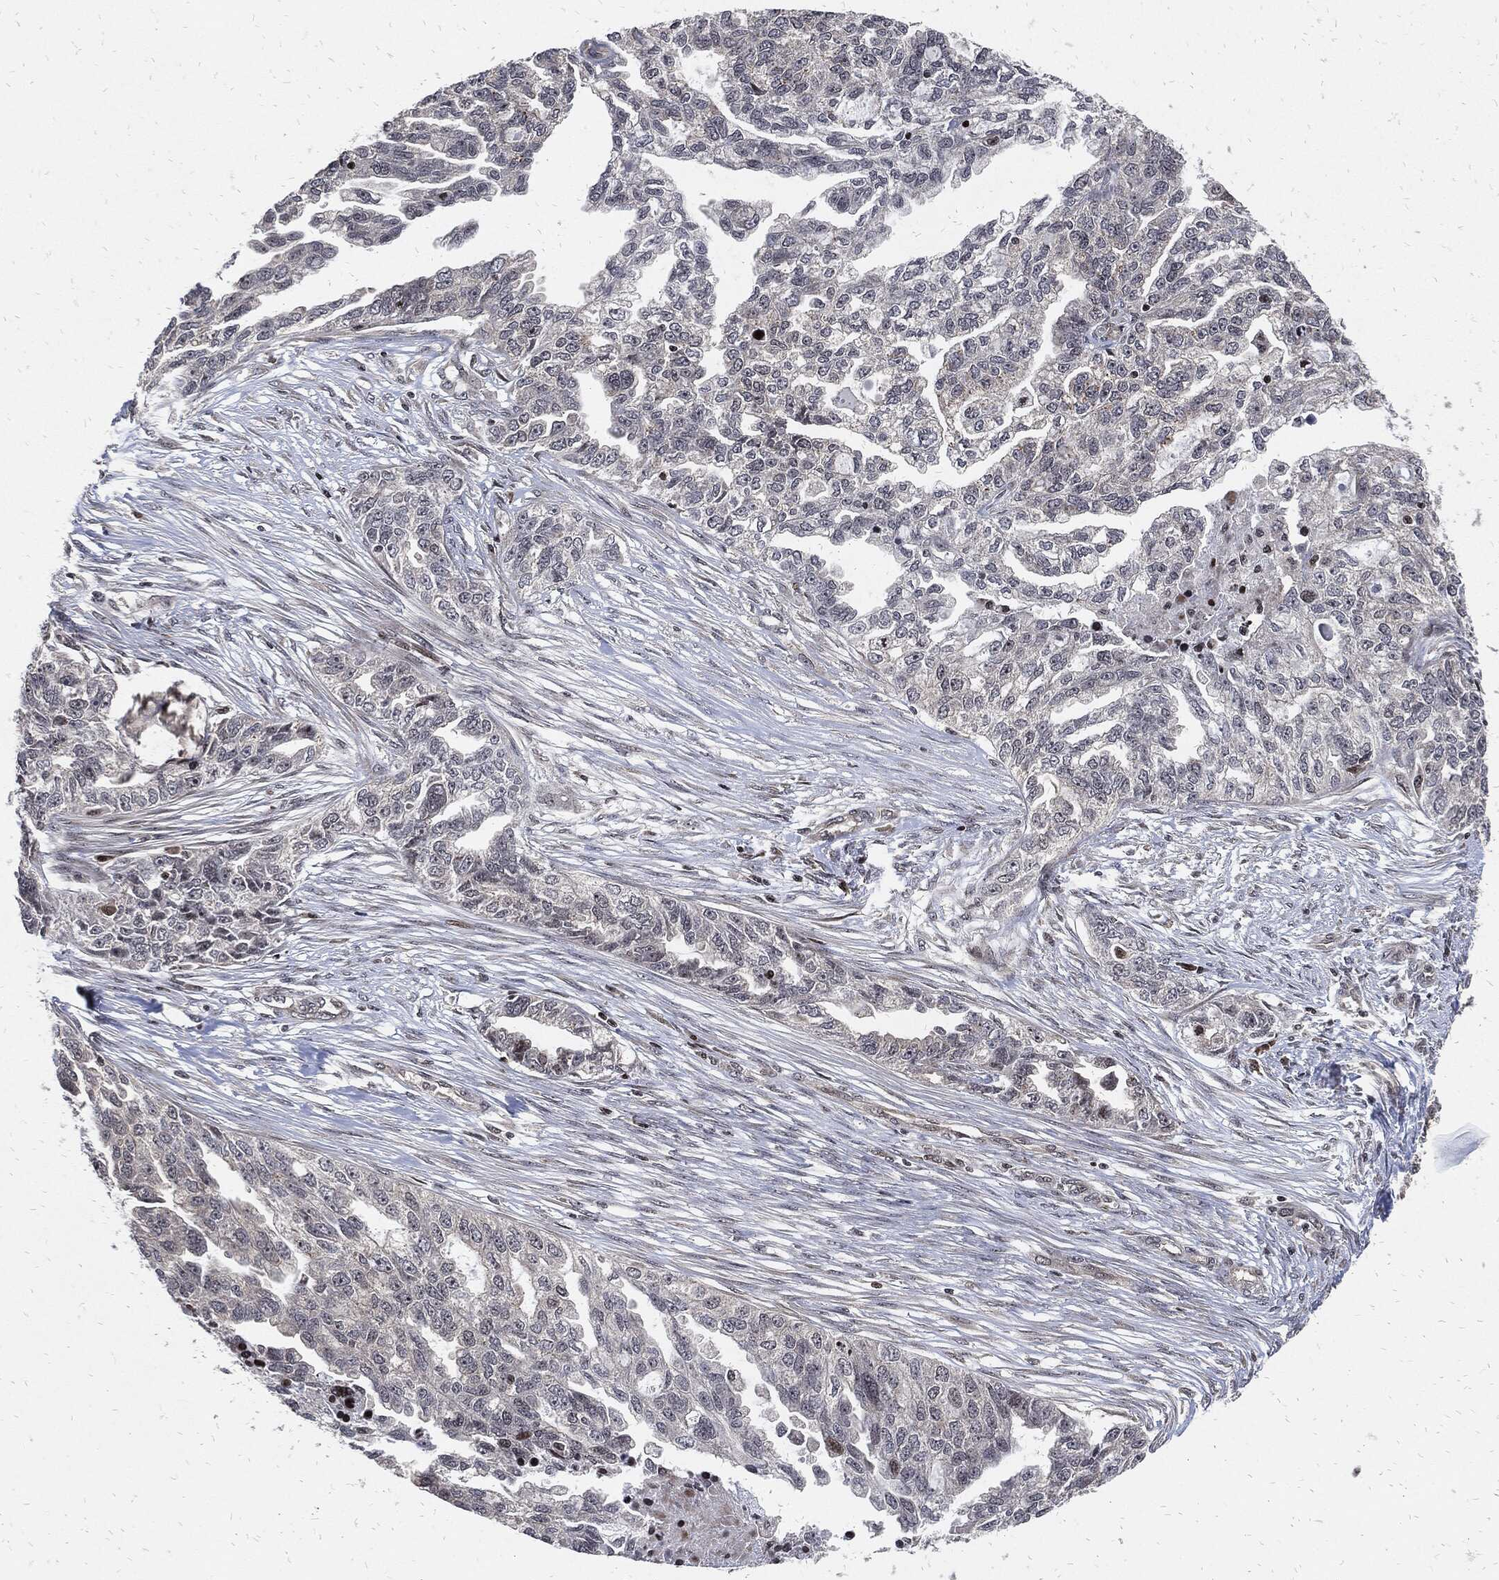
{"staining": {"intensity": "negative", "quantity": "none", "location": "none"}, "tissue": "ovarian cancer", "cell_type": "Tumor cells", "image_type": "cancer", "snomed": [{"axis": "morphology", "description": "Cystadenocarcinoma, serous, NOS"}, {"axis": "topography", "description": "Ovary"}], "caption": "The immunohistochemistry micrograph has no significant positivity in tumor cells of ovarian cancer tissue.", "gene": "ZNF775", "patient": {"sex": "female", "age": 51}}